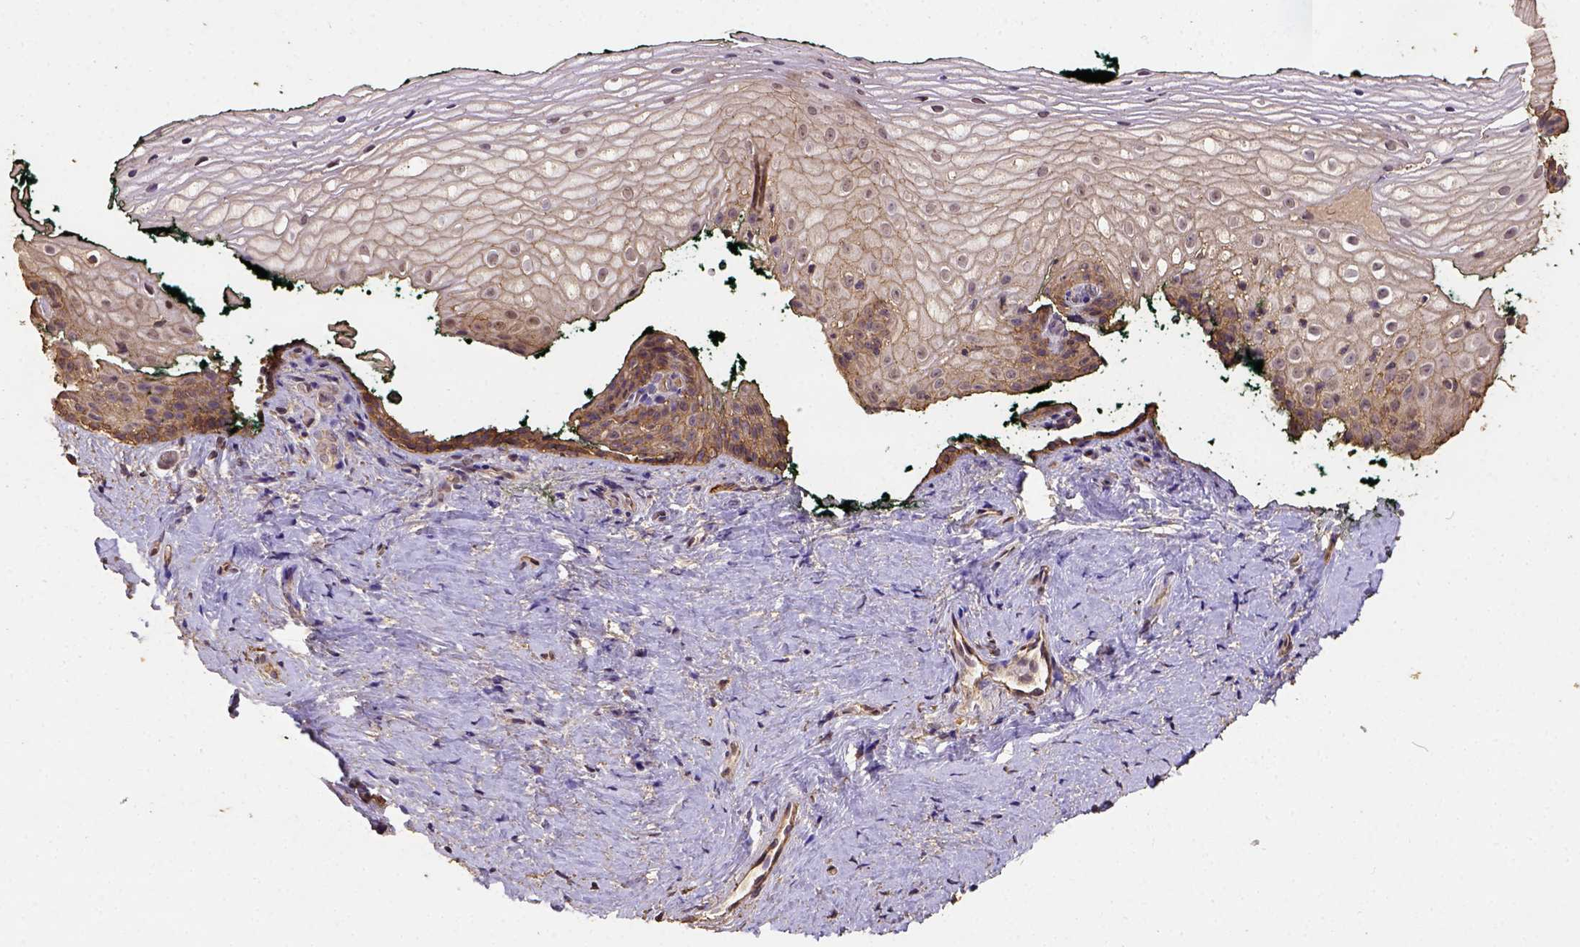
{"staining": {"intensity": "moderate", "quantity": "<25%", "location": "cytoplasmic/membranous"}, "tissue": "vagina", "cell_type": "Squamous epithelial cells", "image_type": "normal", "snomed": [{"axis": "morphology", "description": "Normal tissue, NOS"}, {"axis": "topography", "description": "Vagina"}], "caption": "Protein analysis of benign vagina shows moderate cytoplasmic/membranous staining in about <25% of squamous epithelial cells.", "gene": "ATP1B3", "patient": {"sex": "female", "age": 47}}